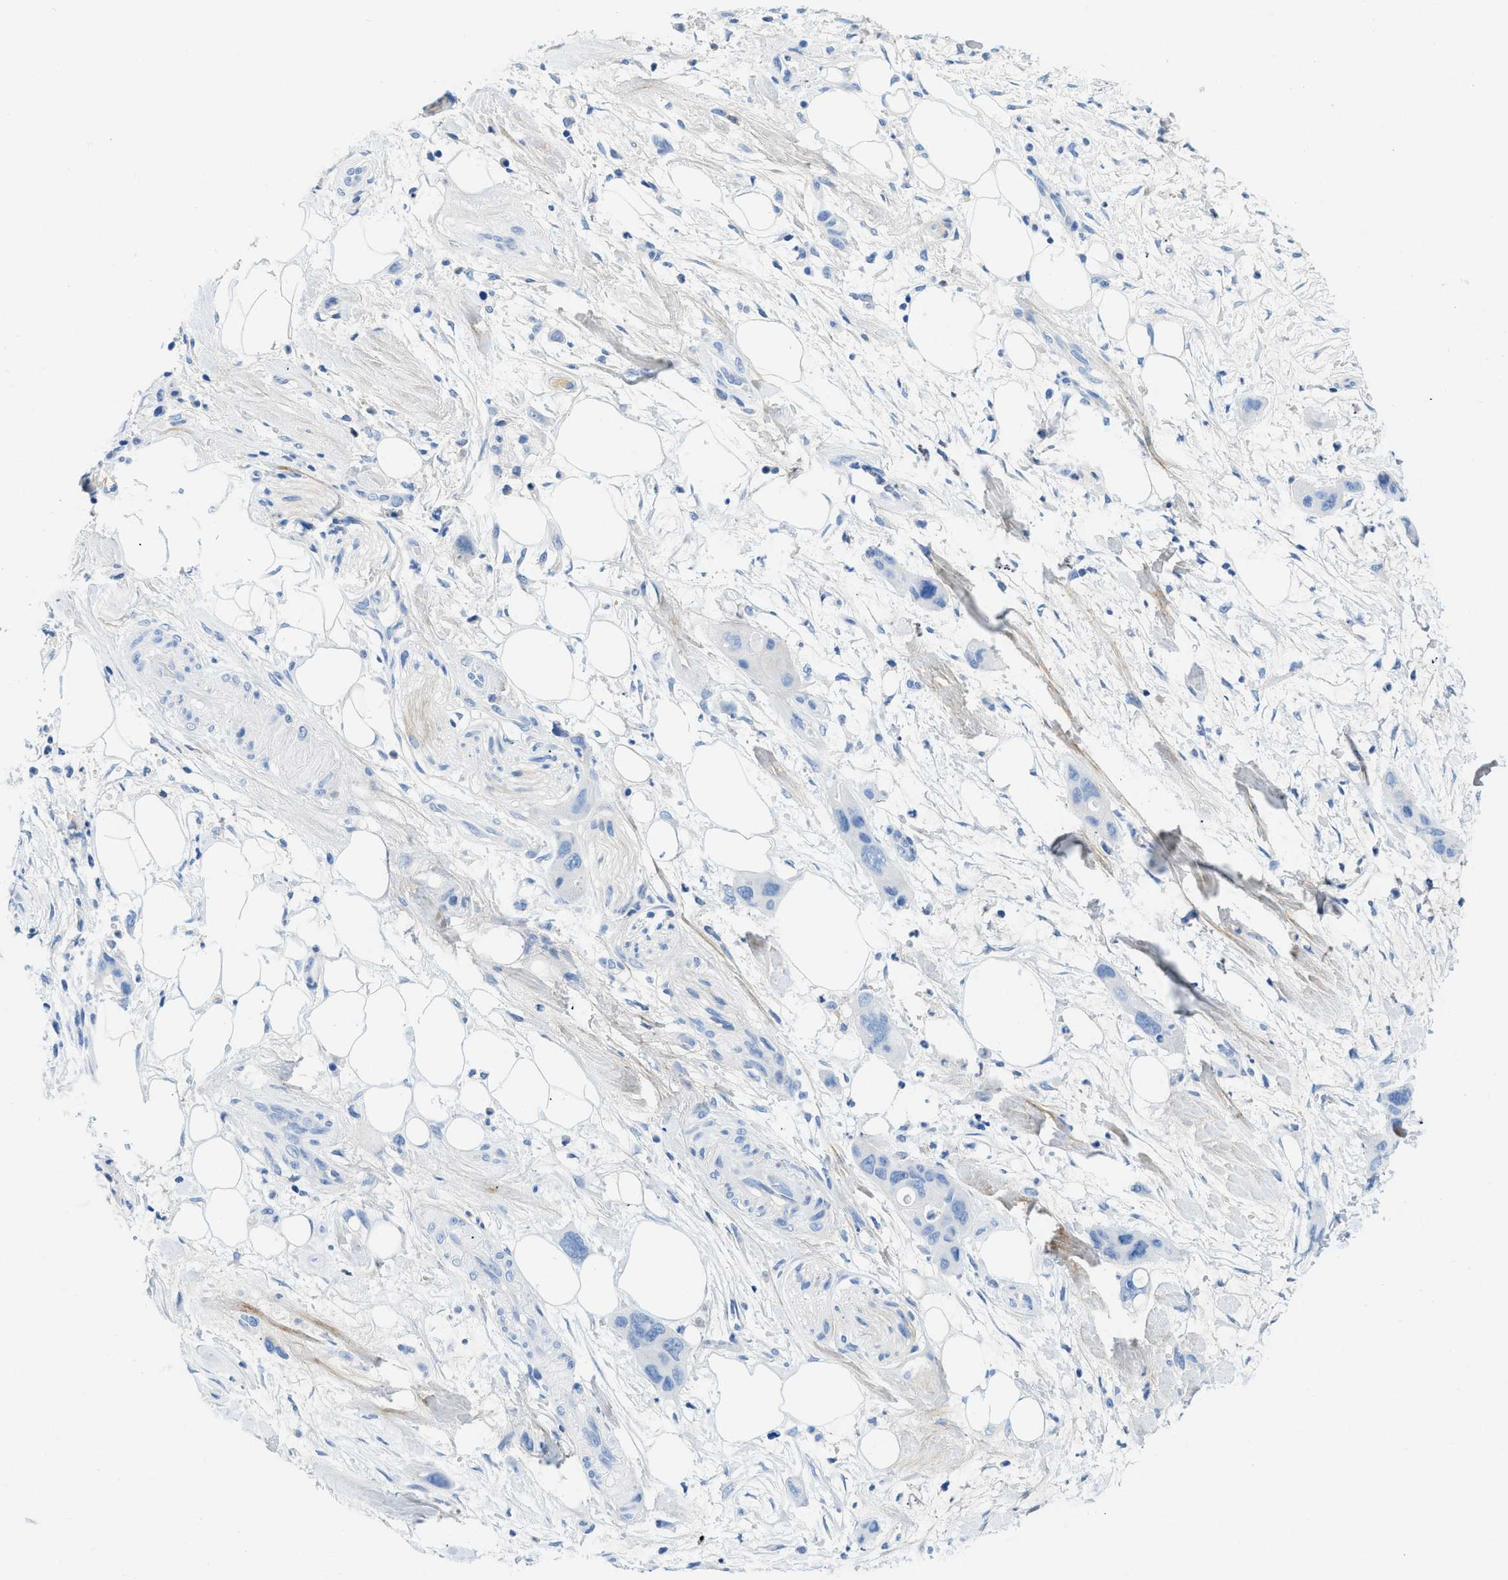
{"staining": {"intensity": "negative", "quantity": "none", "location": "none"}, "tissue": "pancreatic cancer", "cell_type": "Tumor cells", "image_type": "cancer", "snomed": [{"axis": "morphology", "description": "Adenocarcinoma, NOS"}, {"axis": "topography", "description": "Pancreas"}], "caption": "Protein analysis of pancreatic cancer demonstrates no significant expression in tumor cells. The staining is performed using DAB brown chromogen with nuclei counter-stained in using hematoxylin.", "gene": "COL3A1", "patient": {"sex": "female", "age": 71}}